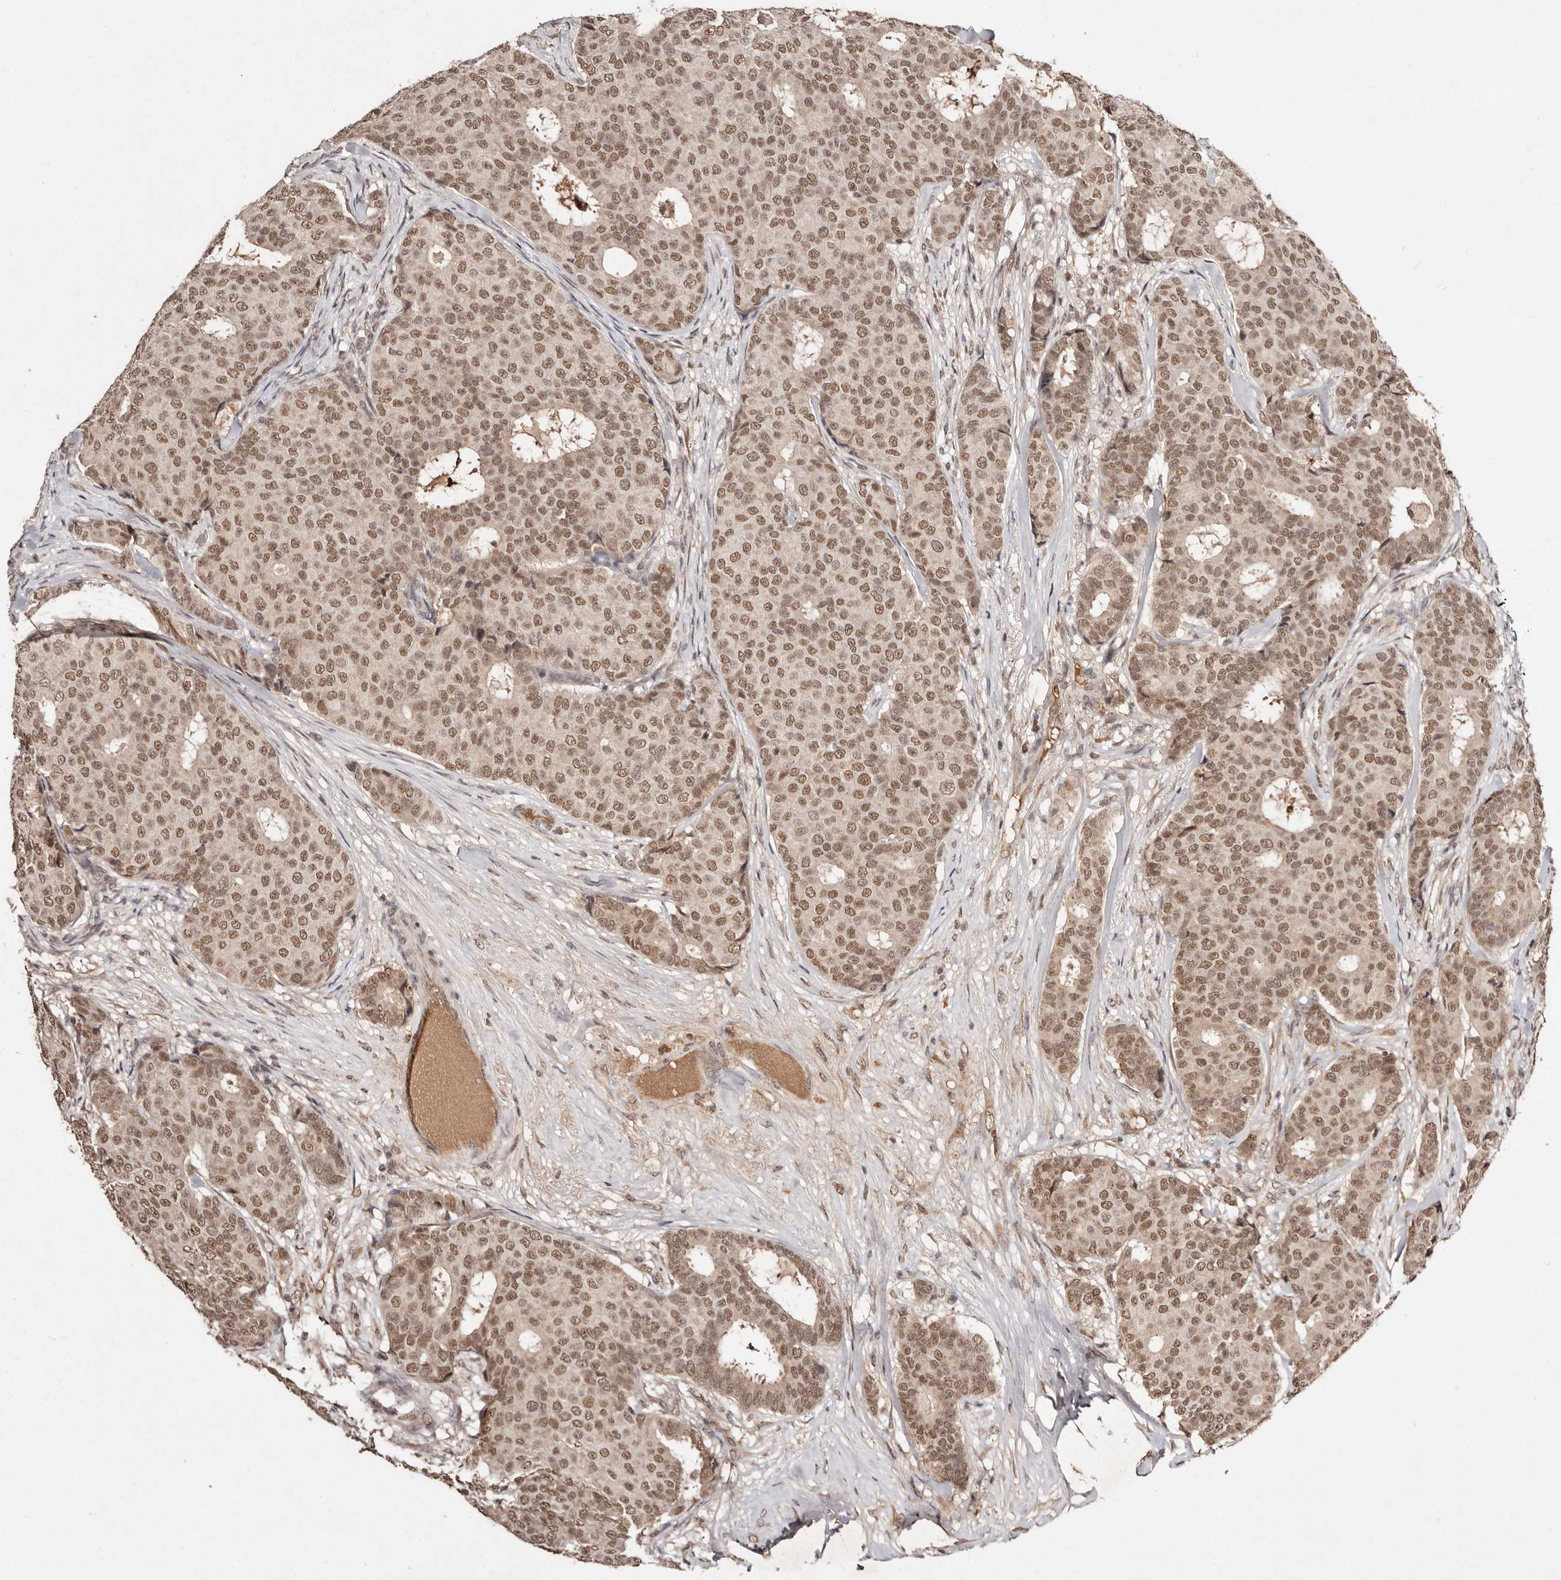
{"staining": {"intensity": "moderate", "quantity": ">75%", "location": "nuclear"}, "tissue": "breast cancer", "cell_type": "Tumor cells", "image_type": "cancer", "snomed": [{"axis": "morphology", "description": "Duct carcinoma"}, {"axis": "topography", "description": "Breast"}], "caption": "Immunohistochemical staining of human infiltrating ductal carcinoma (breast) displays medium levels of moderate nuclear staining in approximately >75% of tumor cells.", "gene": "BICRAL", "patient": {"sex": "female", "age": 75}}